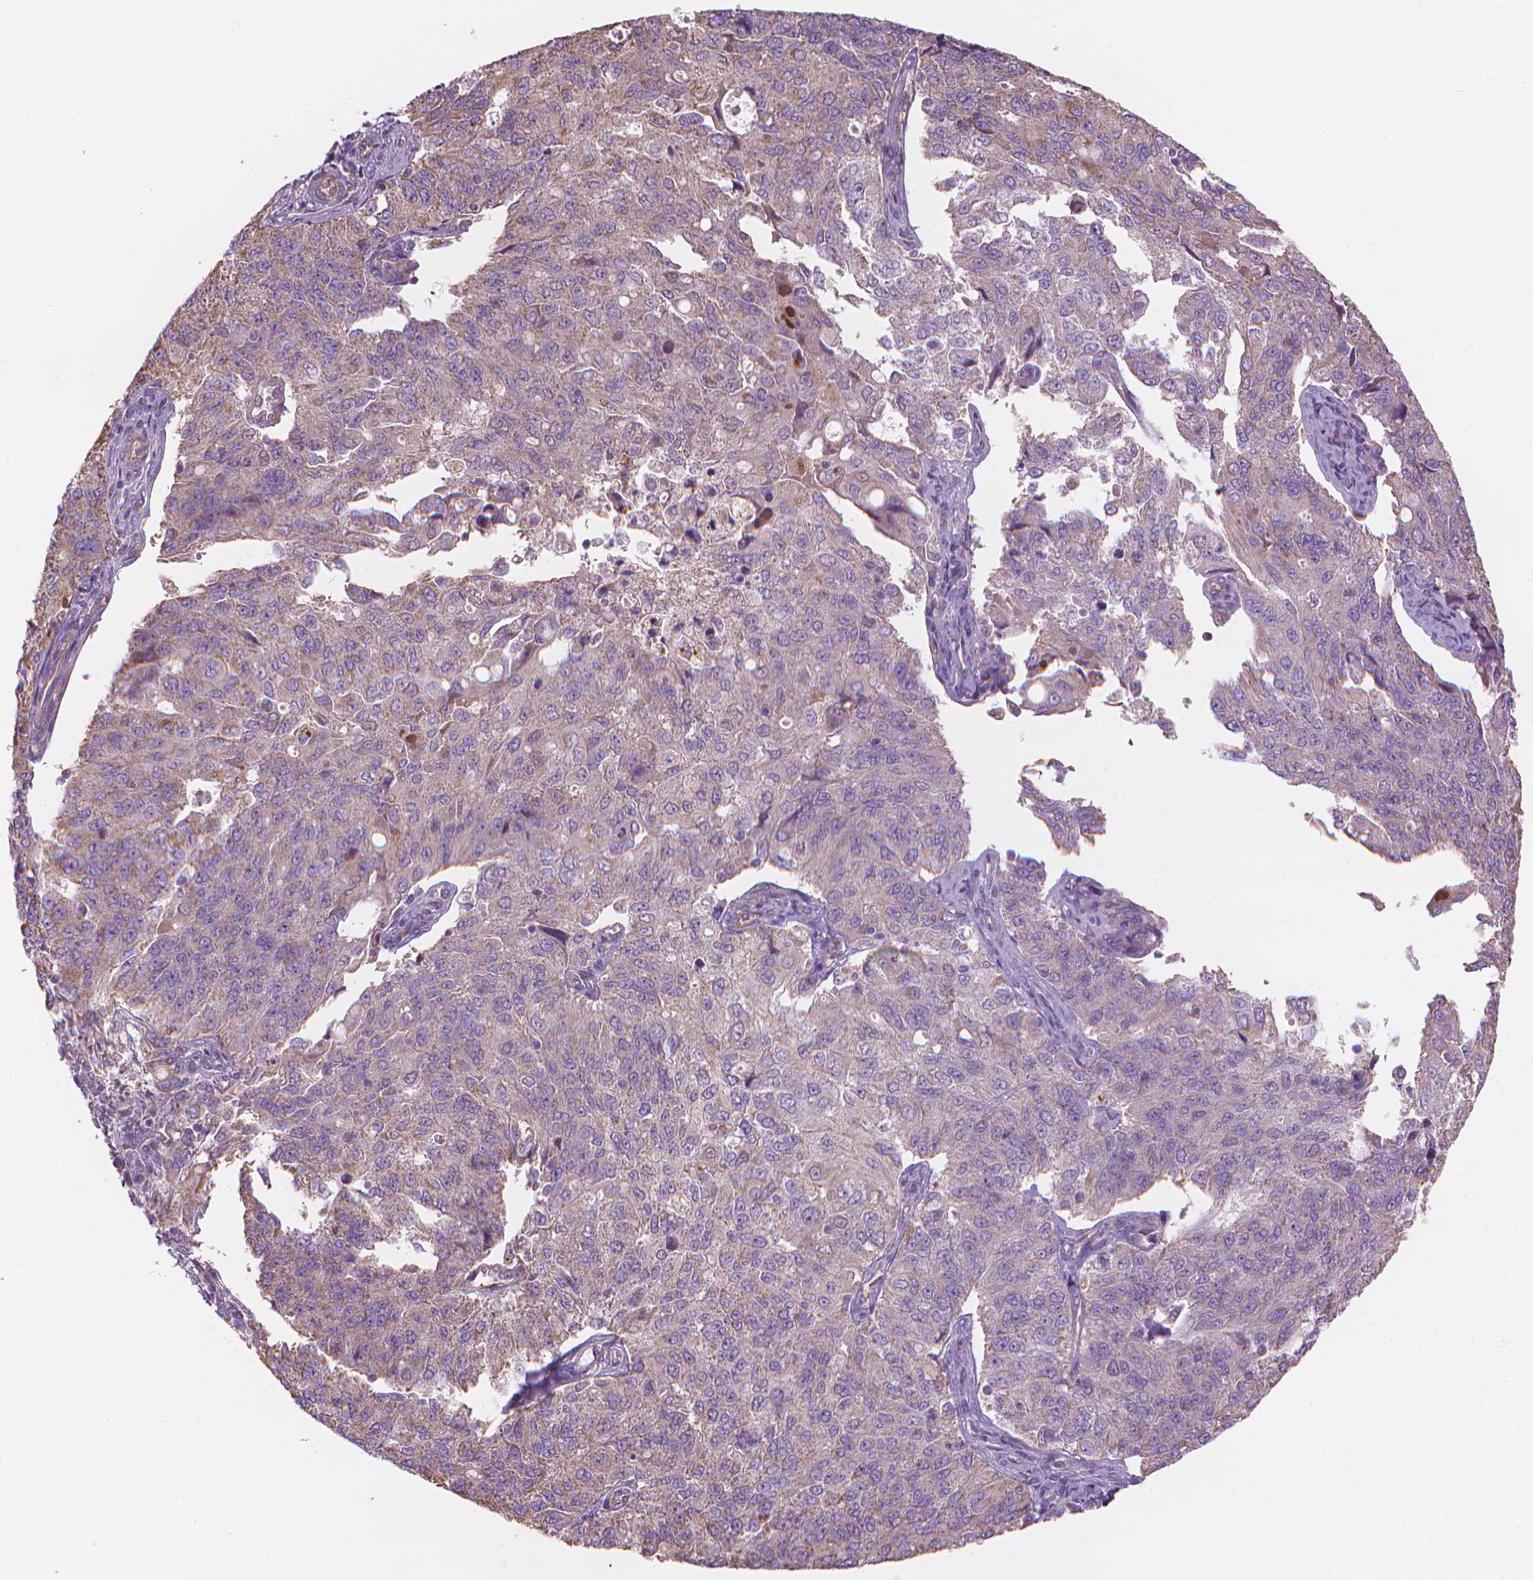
{"staining": {"intensity": "weak", "quantity": "<25%", "location": "cytoplasmic/membranous"}, "tissue": "endometrial cancer", "cell_type": "Tumor cells", "image_type": "cancer", "snomed": [{"axis": "morphology", "description": "Adenocarcinoma, NOS"}, {"axis": "topography", "description": "Endometrium"}], "caption": "Endometrial cancer was stained to show a protein in brown. There is no significant expression in tumor cells. The staining was performed using DAB to visualize the protein expression in brown, while the nuclei were stained in blue with hematoxylin (Magnification: 20x).", "gene": "TTC29", "patient": {"sex": "female", "age": 43}}